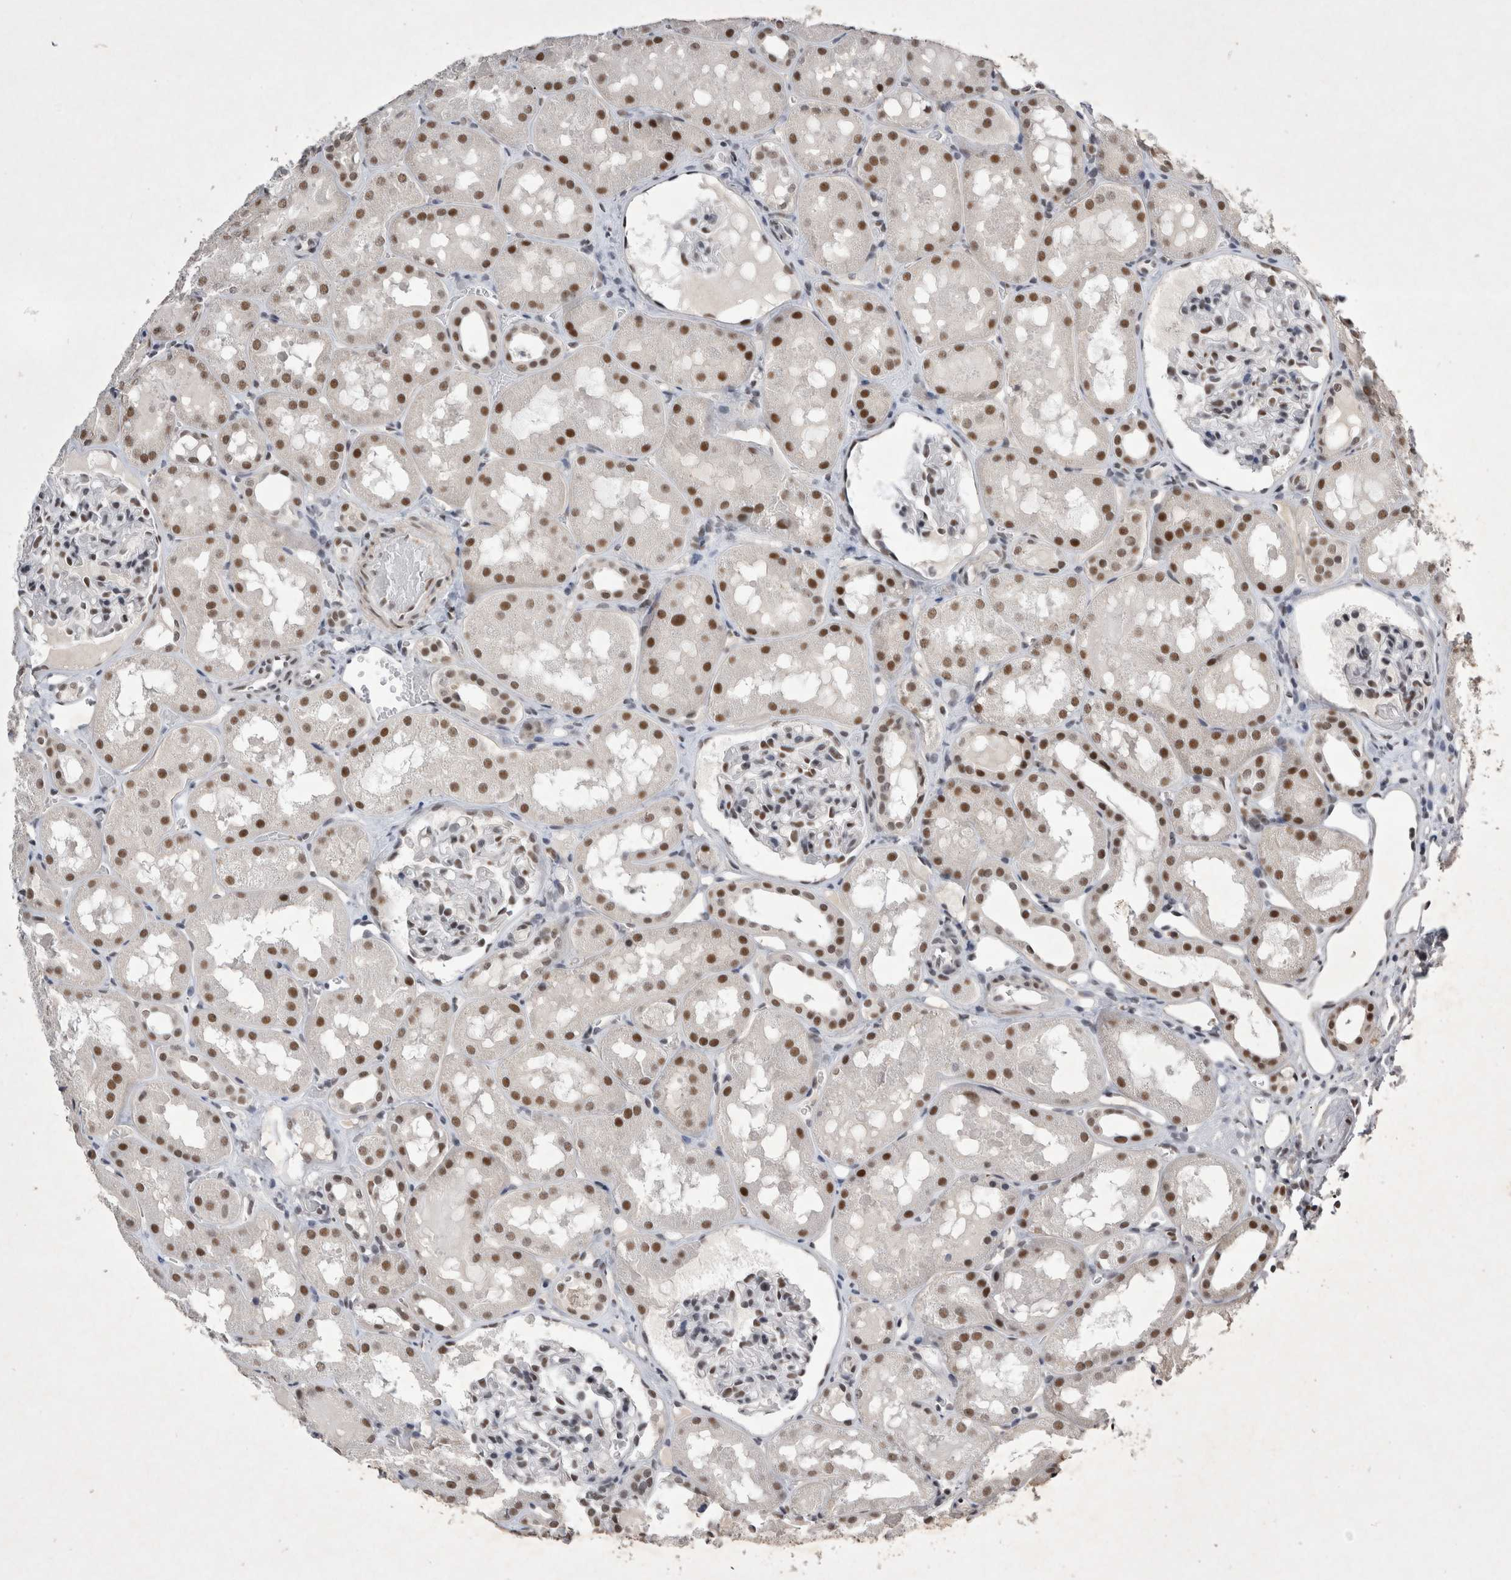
{"staining": {"intensity": "moderate", "quantity": "25%-75%", "location": "nuclear"}, "tissue": "kidney", "cell_type": "Cells in glomeruli", "image_type": "normal", "snomed": [{"axis": "morphology", "description": "Normal tissue, NOS"}, {"axis": "topography", "description": "Kidney"}, {"axis": "topography", "description": "Urinary bladder"}], "caption": "A brown stain labels moderate nuclear expression of a protein in cells in glomeruli of unremarkable human kidney. The staining was performed using DAB, with brown indicating positive protein expression. Nuclei are stained blue with hematoxylin.", "gene": "RBM6", "patient": {"sex": "male", "age": 16}}